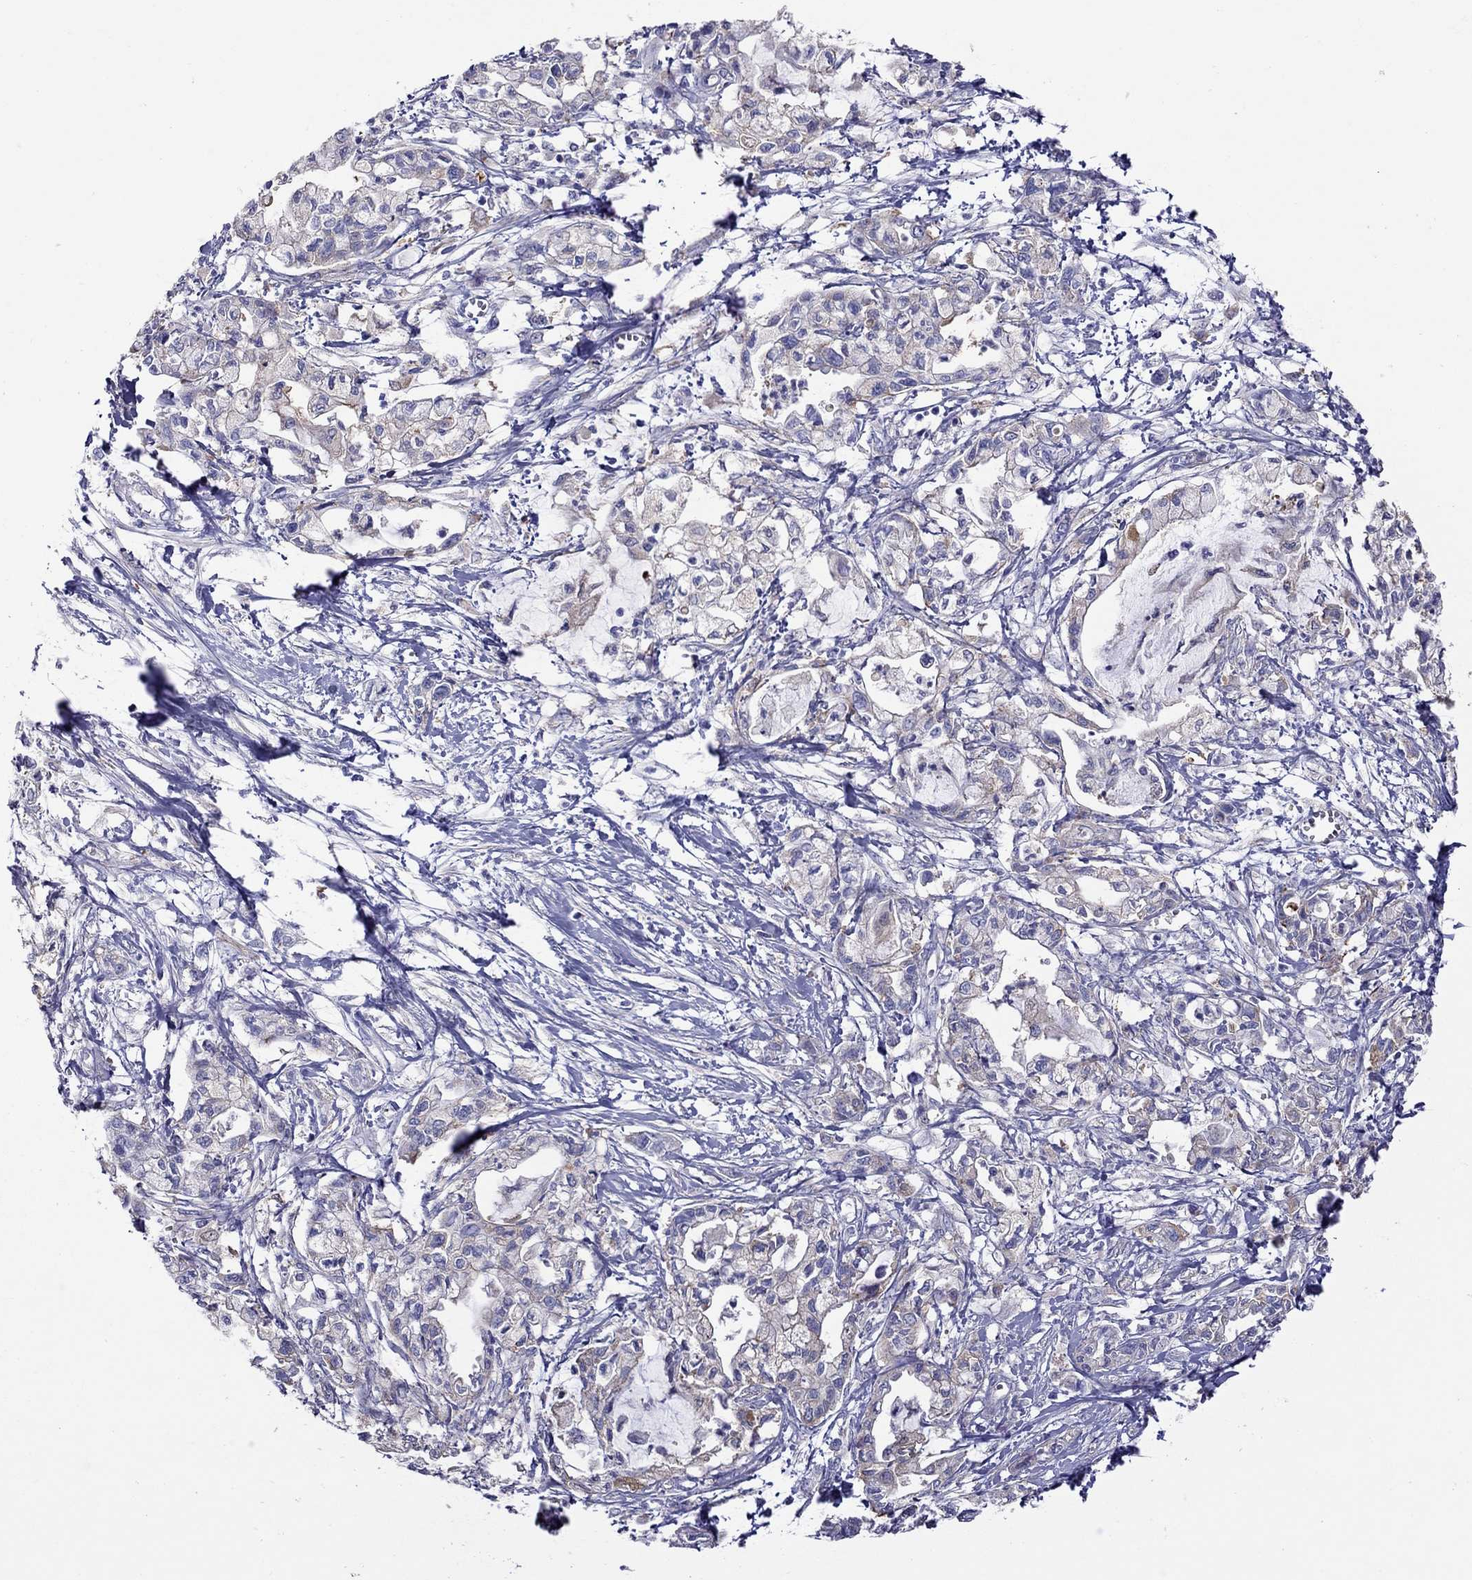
{"staining": {"intensity": "weak", "quantity": "25%-75%", "location": "cytoplasmic/membranous"}, "tissue": "pancreatic cancer", "cell_type": "Tumor cells", "image_type": "cancer", "snomed": [{"axis": "morphology", "description": "Adenocarcinoma, NOS"}, {"axis": "topography", "description": "Pancreas"}], "caption": "Pancreatic cancer (adenocarcinoma) tissue displays weak cytoplasmic/membranous positivity in about 25%-75% of tumor cells, visualized by immunohistochemistry. (Stains: DAB in brown, nuclei in blue, Microscopy: brightfield microscopy at high magnification).", "gene": "ALOX15B", "patient": {"sex": "male", "age": 54}}